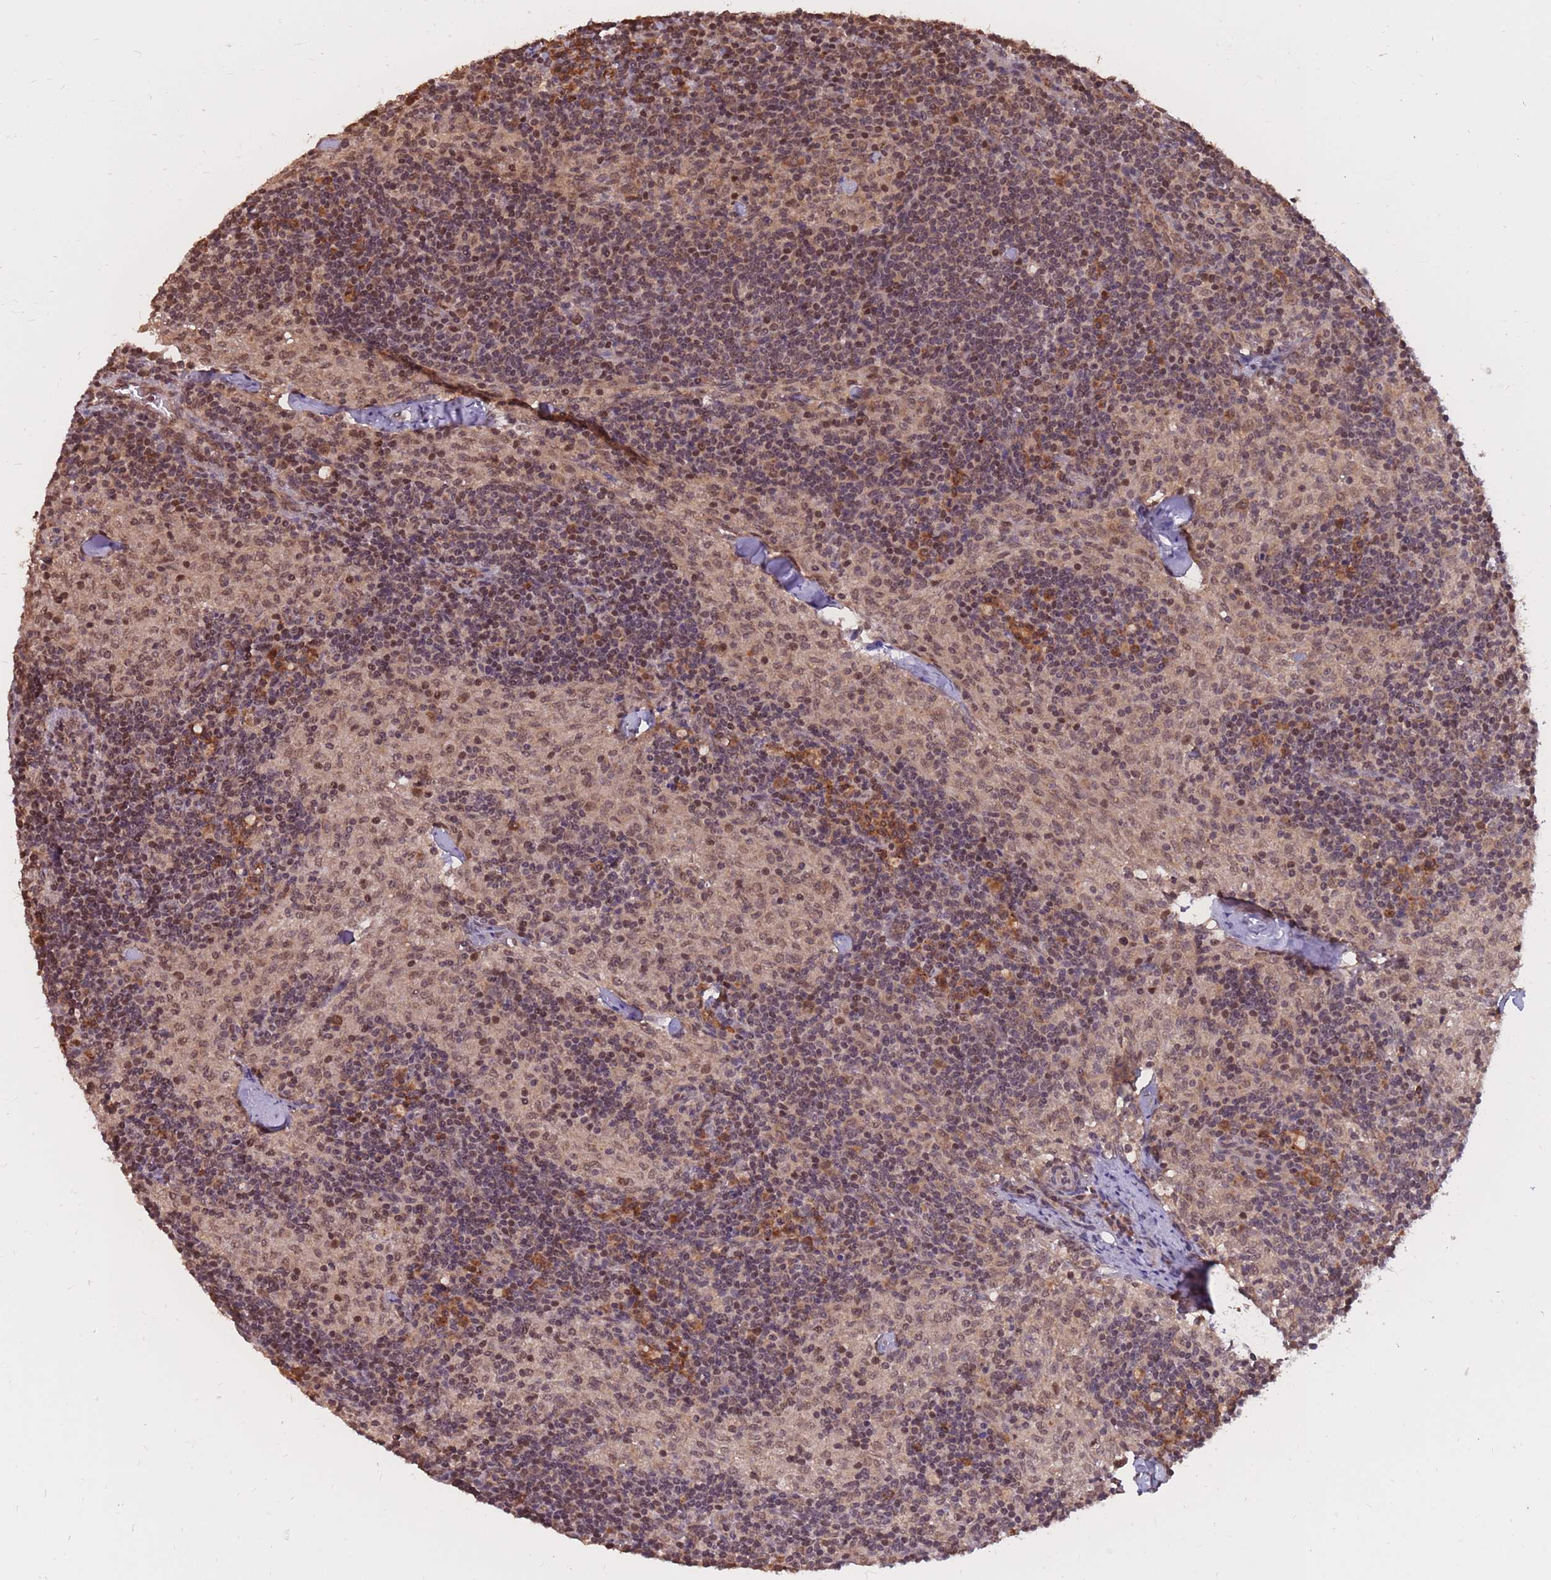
{"staining": {"intensity": "moderate", "quantity": "25%-75%", "location": "cytoplasmic/membranous,nuclear"}, "tissue": "lymph node", "cell_type": "Non-germinal center cells", "image_type": "normal", "snomed": [{"axis": "morphology", "description": "Normal tissue, NOS"}, {"axis": "topography", "description": "Lymph node"}], "caption": "Lymph node stained with immunohistochemistry exhibits moderate cytoplasmic/membranous,nuclear staining in approximately 25%-75% of non-germinal center cells.", "gene": "SRA1", "patient": {"sex": "female", "age": 42}}